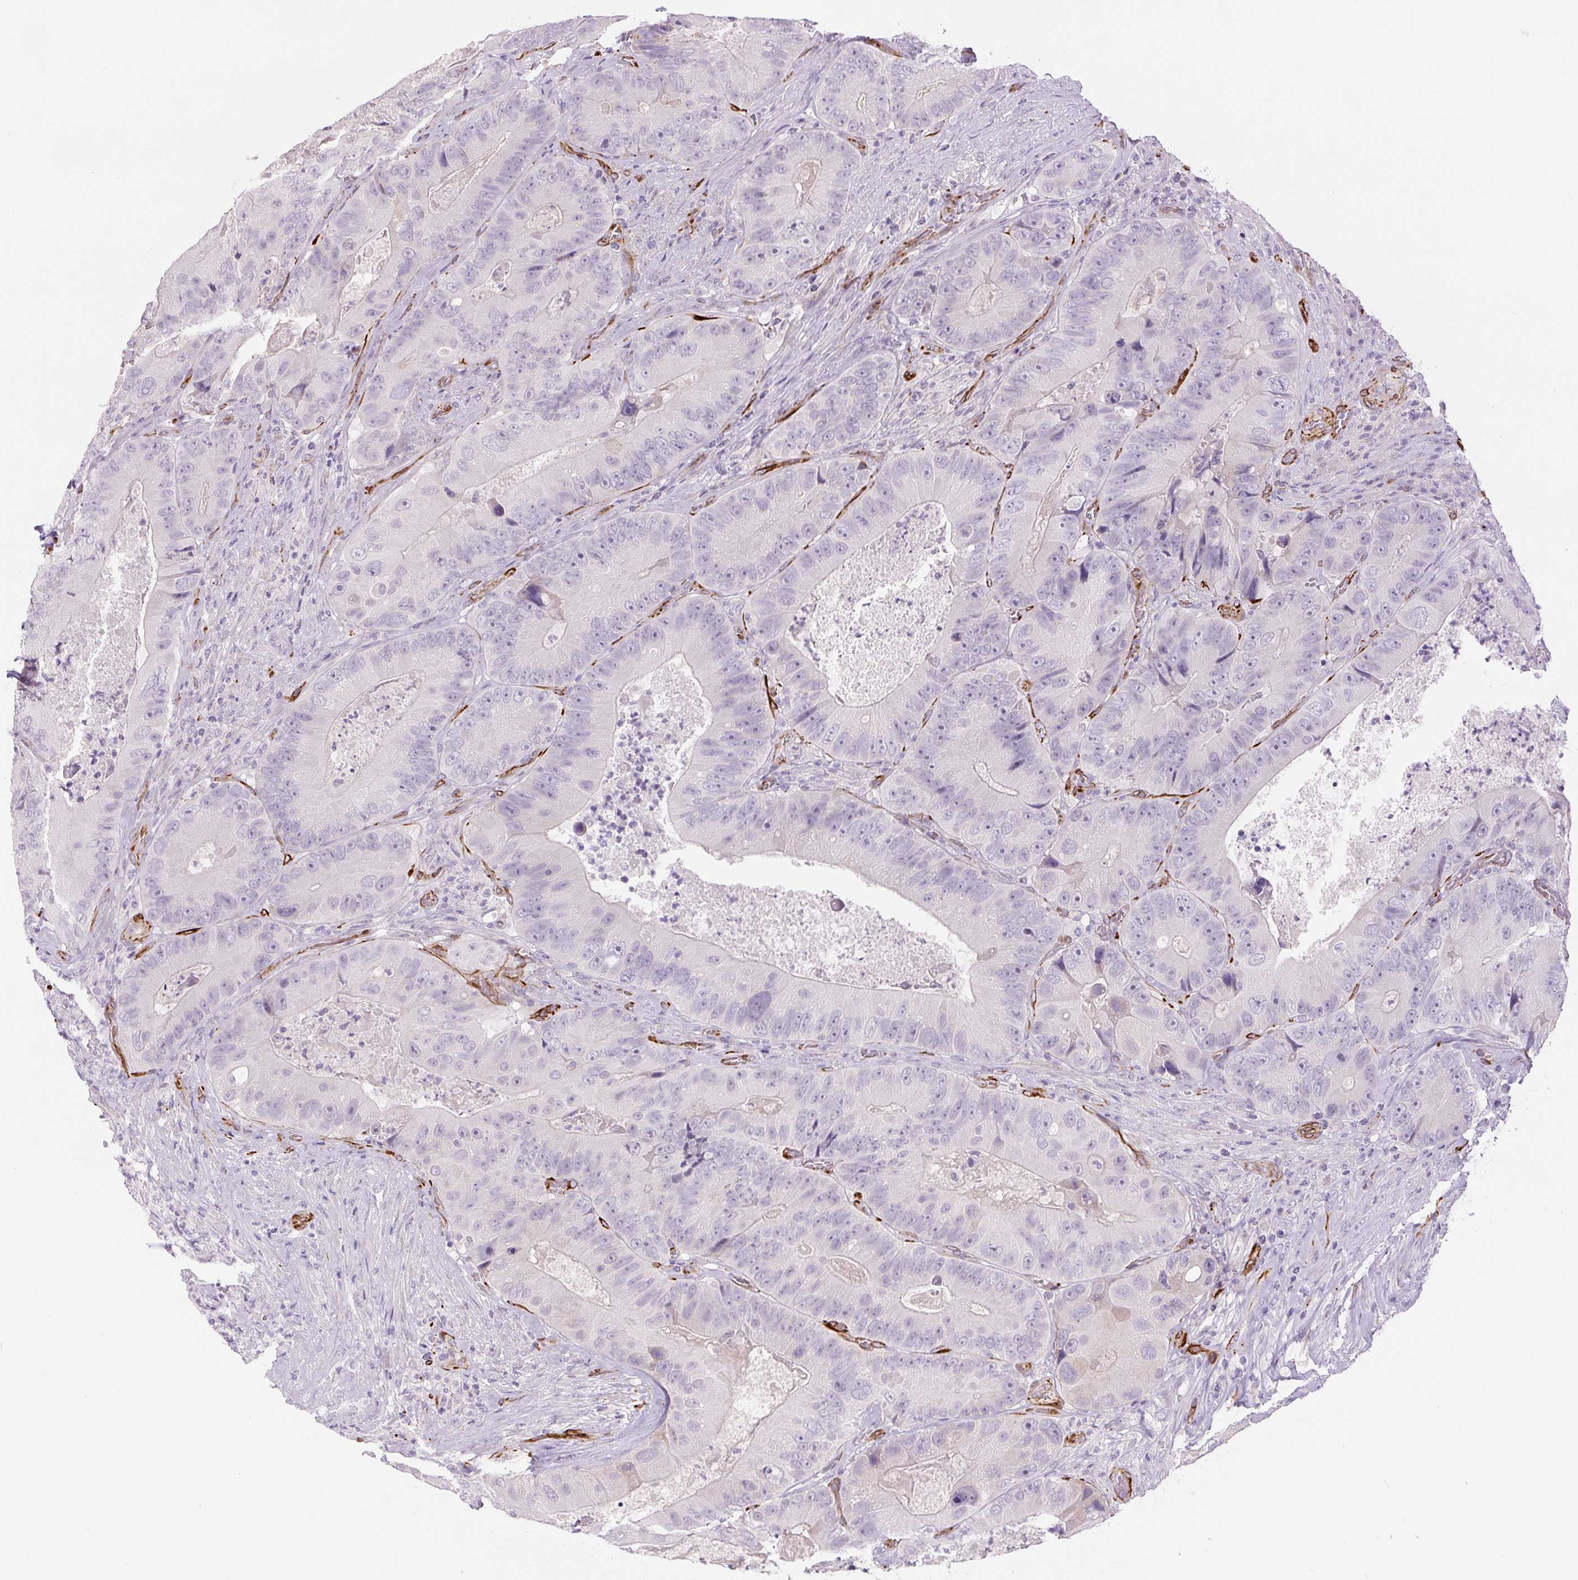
{"staining": {"intensity": "negative", "quantity": "none", "location": "none"}, "tissue": "colorectal cancer", "cell_type": "Tumor cells", "image_type": "cancer", "snomed": [{"axis": "morphology", "description": "Adenocarcinoma, NOS"}, {"axis": "topography", "description": "Colon"}], "caption": "Immunohistochemistry micrograph of neoplastic tissue: human colorectal adenocarcinoma stained with DAB displays no significant protein staining in tumor cells.", "gene": "NES", "patient": {"sex": "female", "age": 86}}